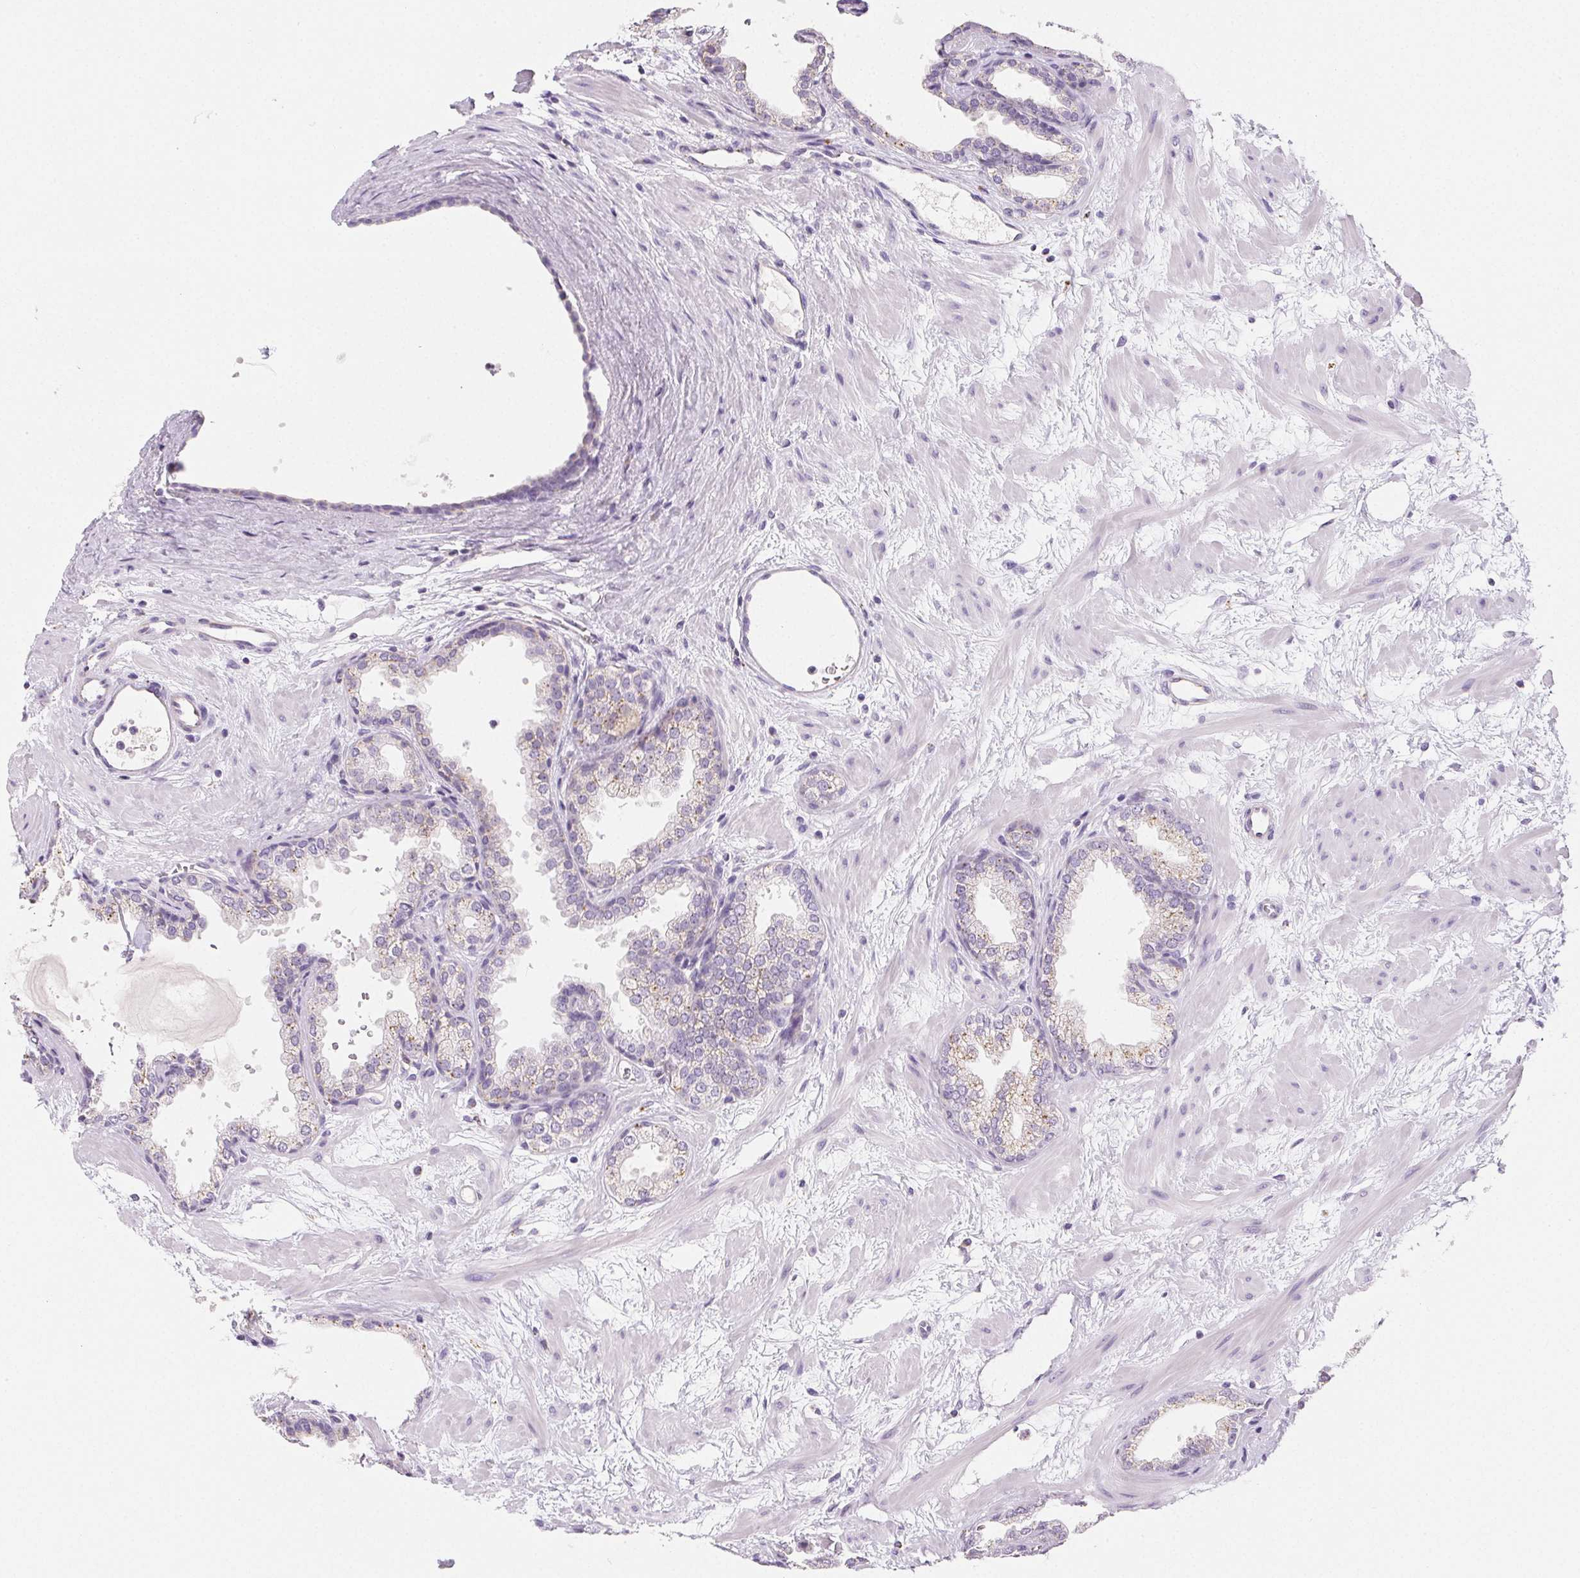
{"staining": {"intensity": "weak", "quantity": "25%-75%", "location": "cytoplasmic/membranous"}, "tissue": "prostate", "cell_type": "Glandular cells", "image_type": "normal", "snomed": [{"axis": "morphology", "description": "Normal tissue, NOS"}, {"axis": "topography", "description": "Prostate"}], "caption": "Protein analysis of benign prostate reveals weak cytoplasmic/membranous positivity in approximately 25%-75% of glandular cells.", "gene": "LIPA", "patient": {"sex": "male", "age": 37}}